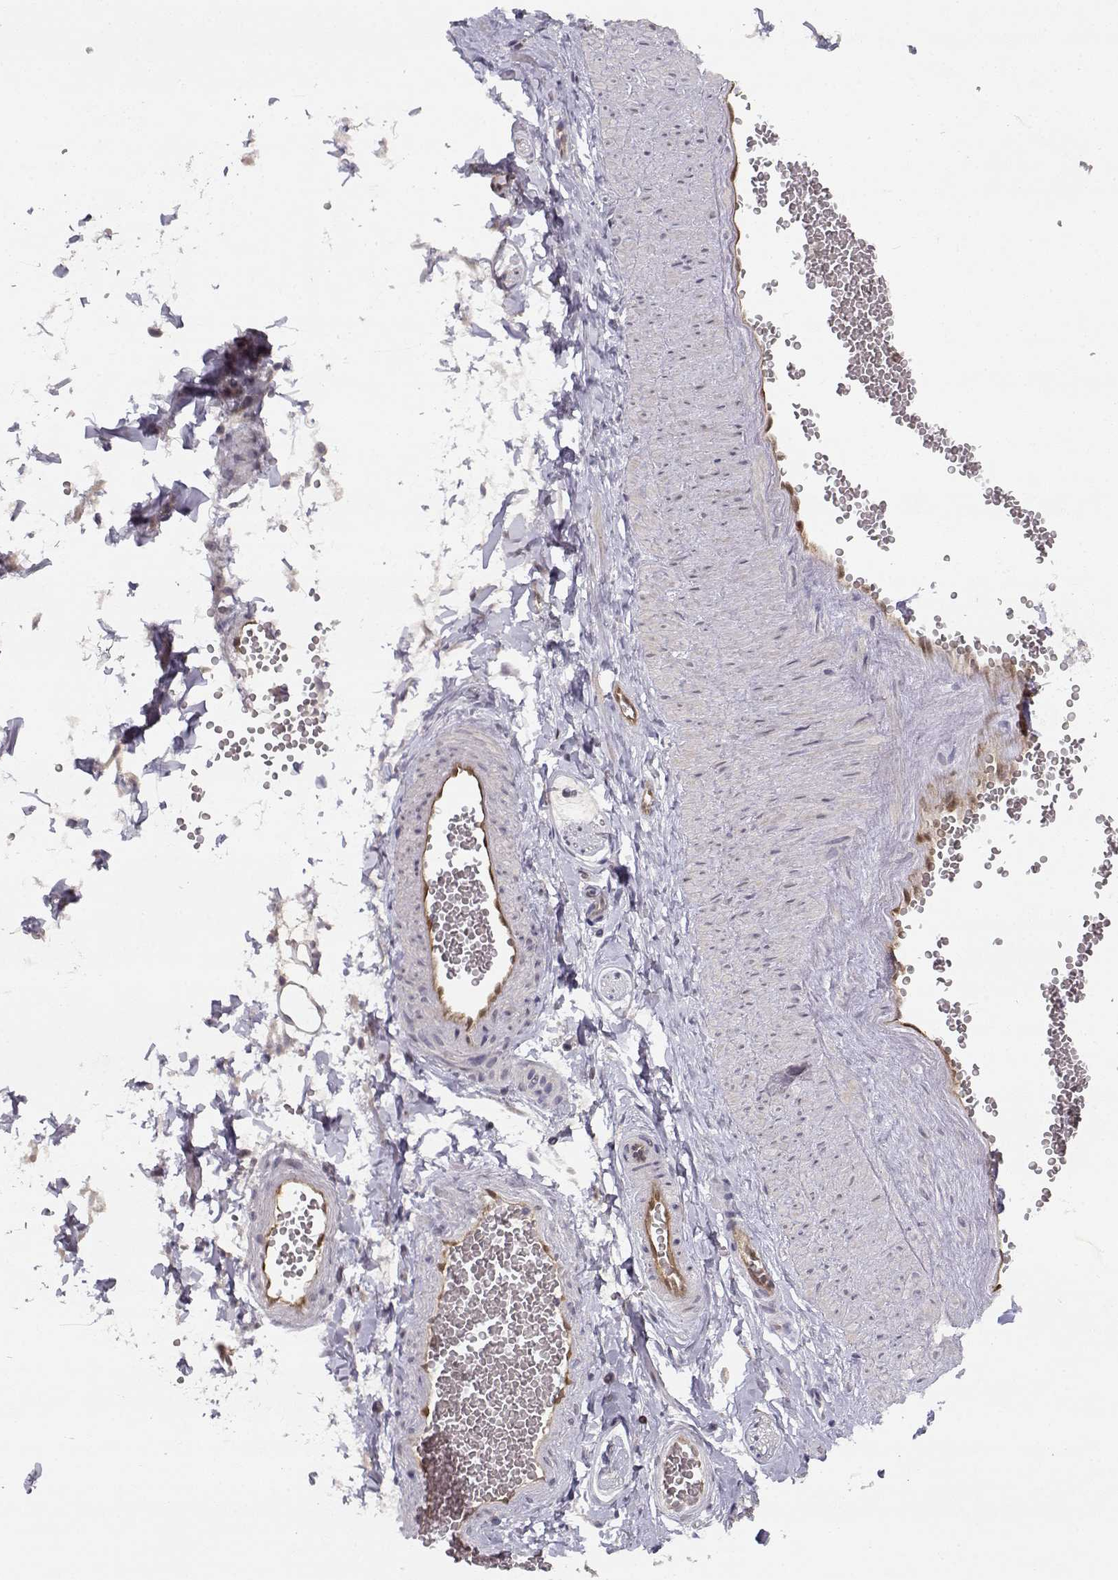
{"staining": {"intensity": "negative", "quantity": "none", "location": "none"}, "tissue": "adipose tissue", "cell_type": "Adipocytes", "image_type": "normal", "snomed": [{"axis": "morphology", "description": "Normal tissue, NOS"}, {"axis": "topography", "description": "Smooth muscle"}, {"axis": "topography", "description": "Peripheral nerve tissue"}], "caption": "The photomicrograph exhibits no staining of adipocytes in unremarkable adipose tissue. The staining was performed using DAB to visualize the protein expression in brown, while the nuclei were stained in blue with hematoxylin (Magnification: 20x).", "gene": "BMX", "patient": {"sex": "male", "age": 22}}